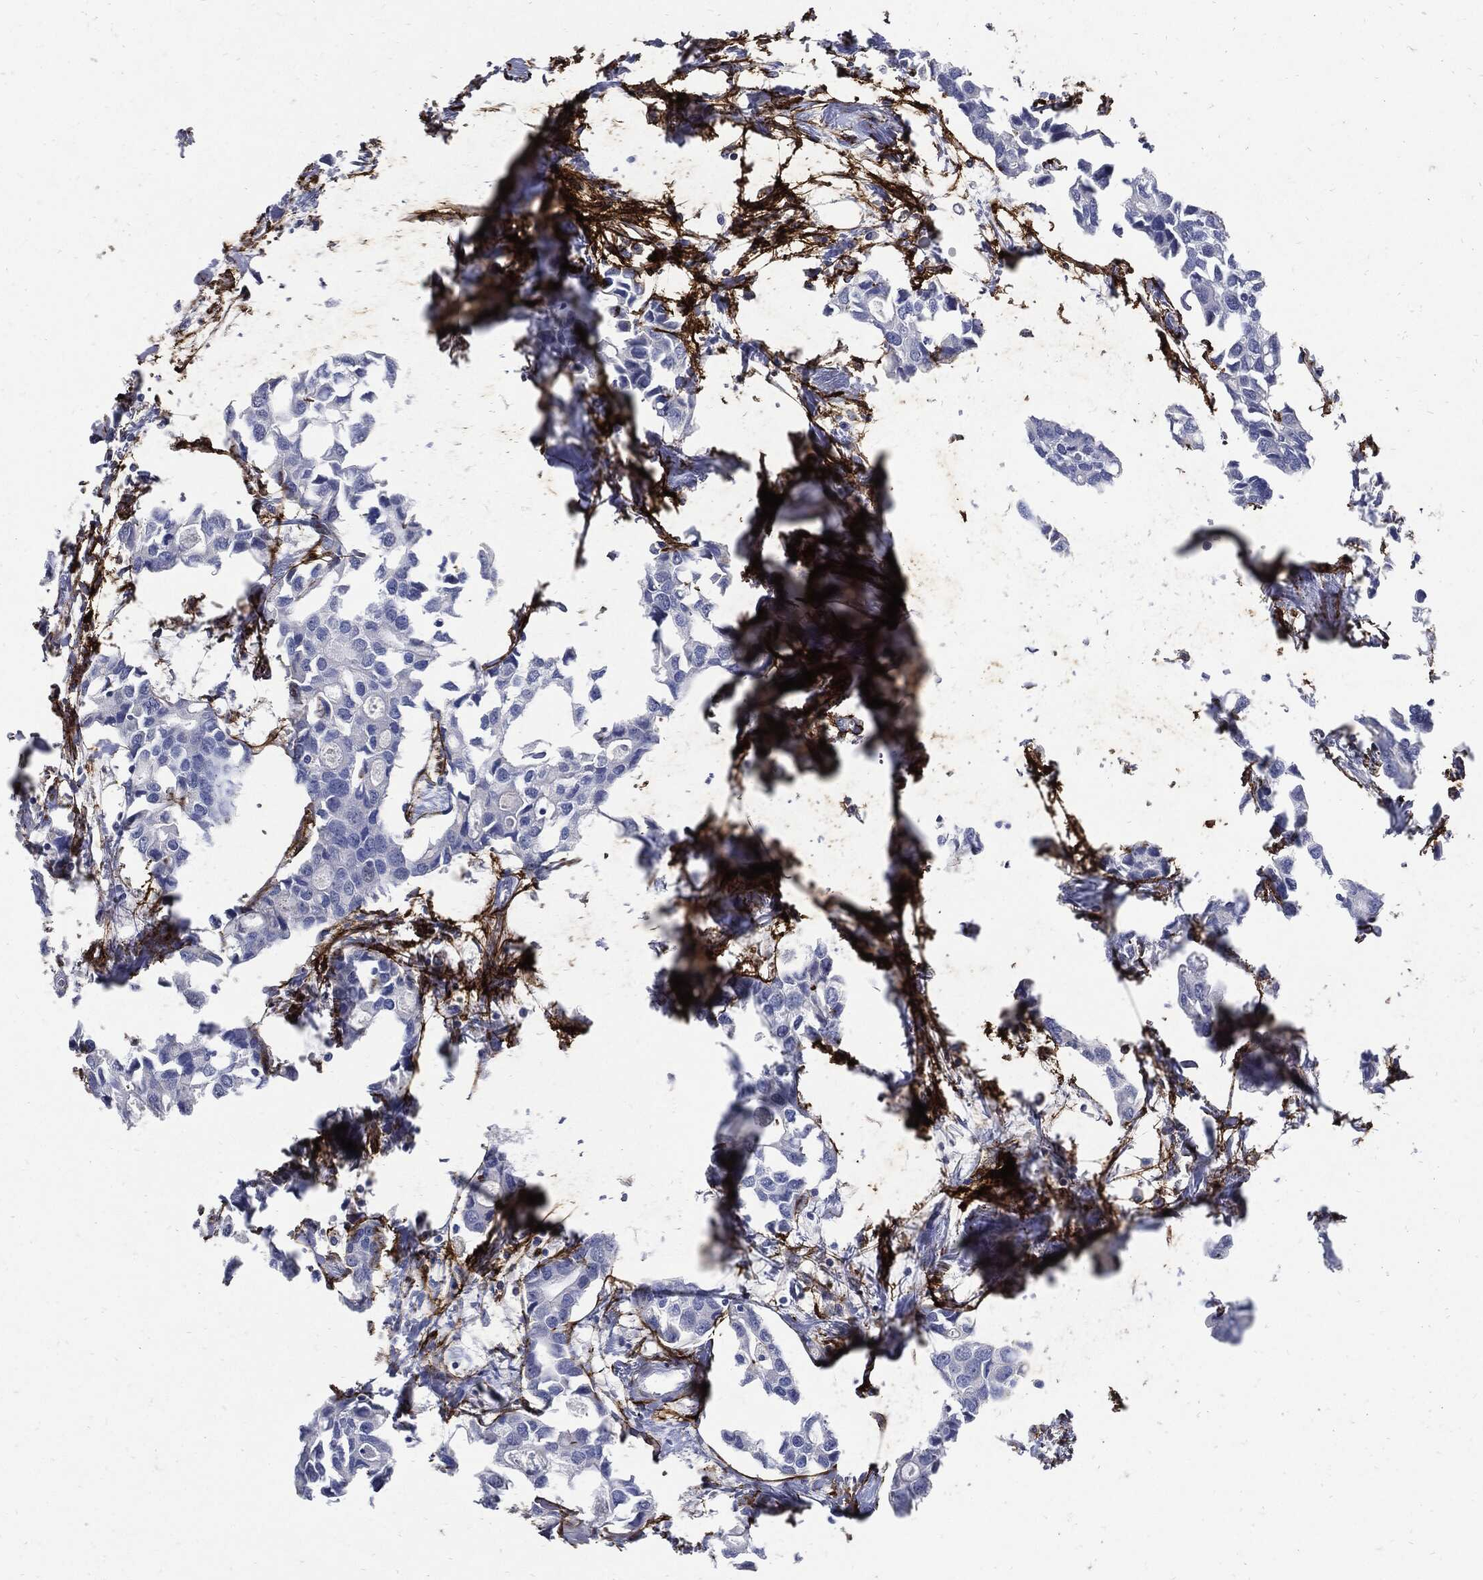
{"staining": {"intensity": "negative", "quantity": "none", "location": "none"}, "tissue": "breast cancer", "cell_type": "Tumor cells", "image_type": "cancer", "snomed": [{"axis": "morphology", "description": "Duct carcinoma"}, {"axis": "topography", "description": "Breast"}], "caption": "An image of human breast cancer is negative for staining in tumor cells.", "gene": "FBN1", "patient": {"sex": "female", "age": 83}}